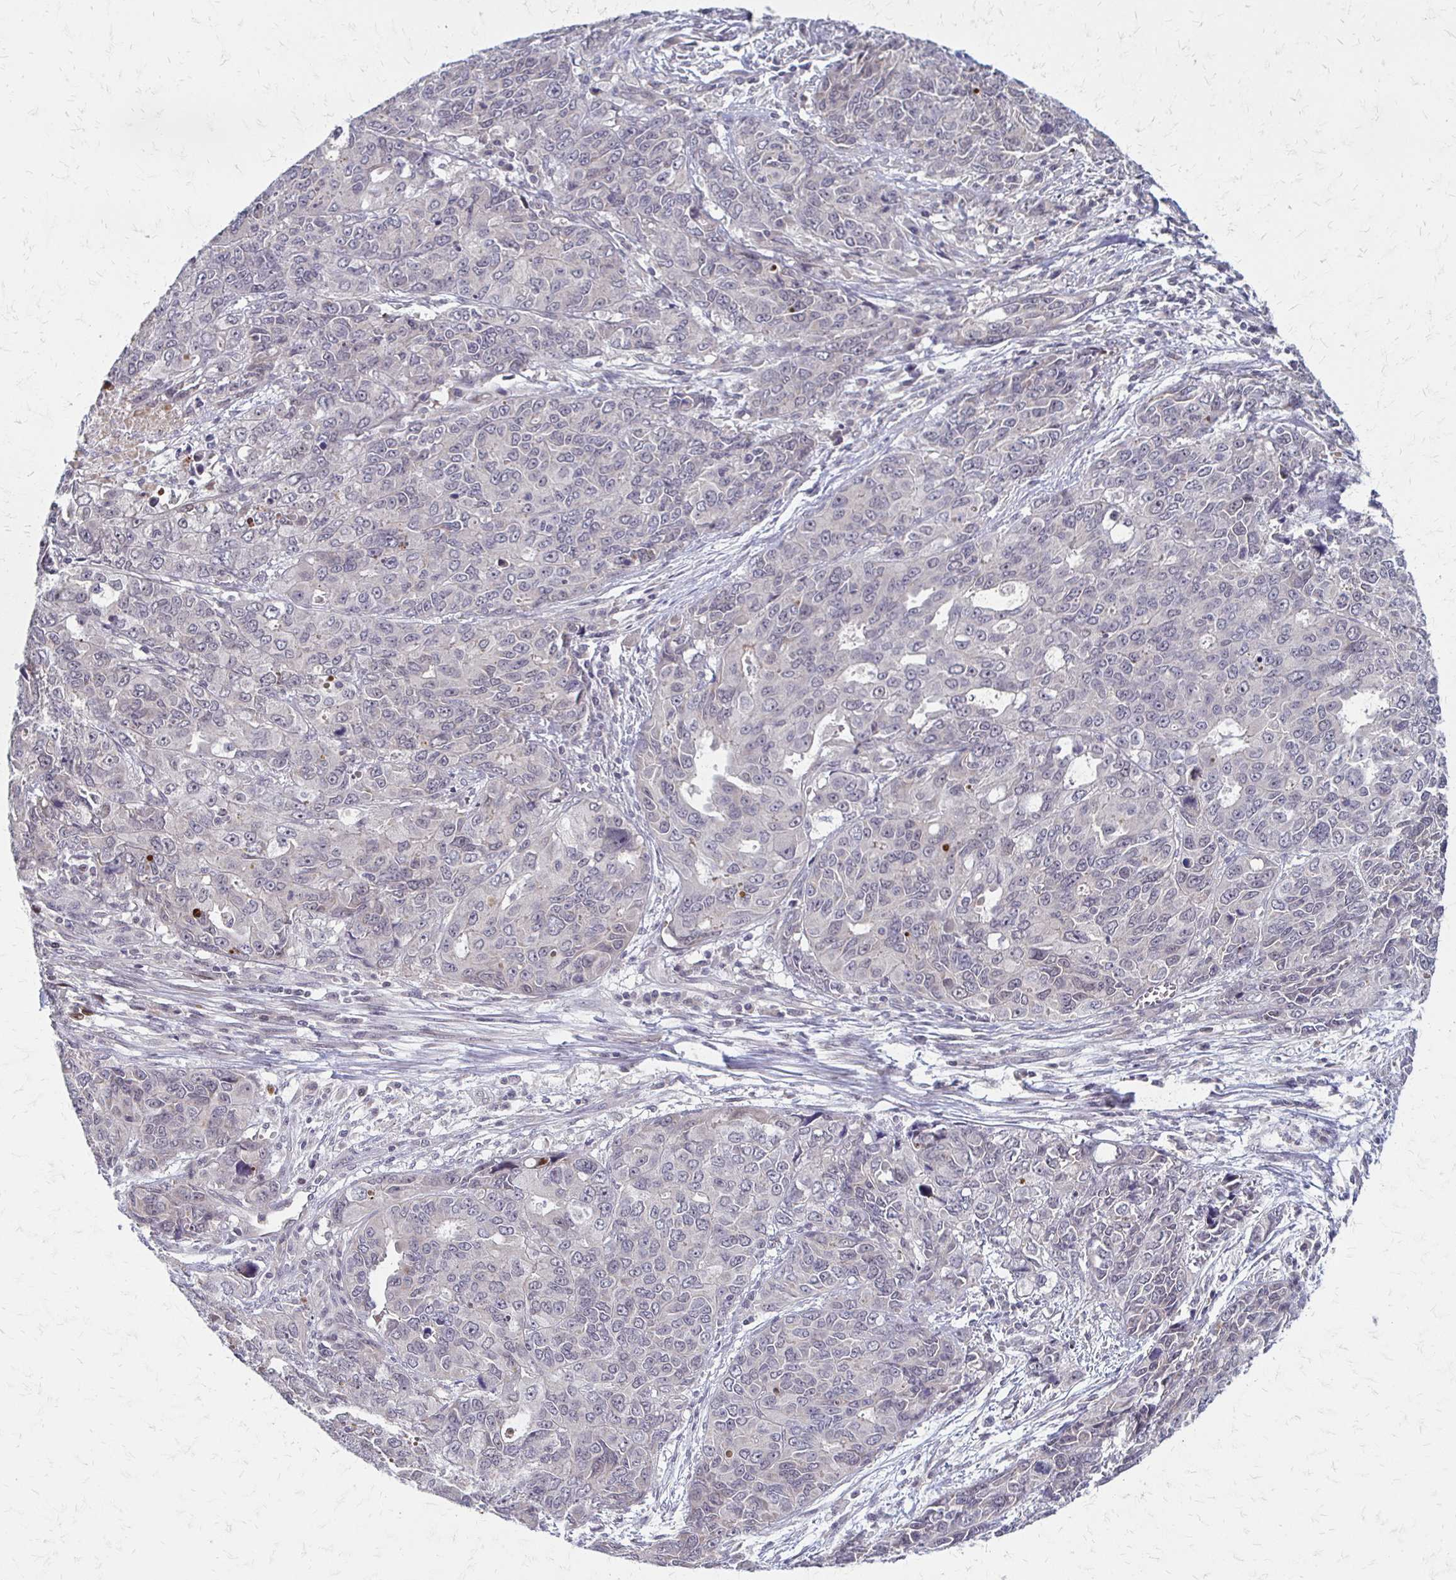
{"staining": {"intensity": "negative", "quantity": "none", "location": "none"}, "tissue": "endometrial cancer", "cell_type": "Tumor cells", "image_type": "cancer", "snomed": [{"axis": "morphology", "description": "Adenocarcinoma, NOS"}, {"axis": "topography", "description": "Uterus"}], "caption": "Immunohistochemistry of human endometrial cancer reveals no expression in tumor cells. (Brightfield microscopy of DAB (3,3'-diaminobenzidine) IHC at high magnification).", "gene": "TRIR", "patient": {"sex": "female", "age": 79}}